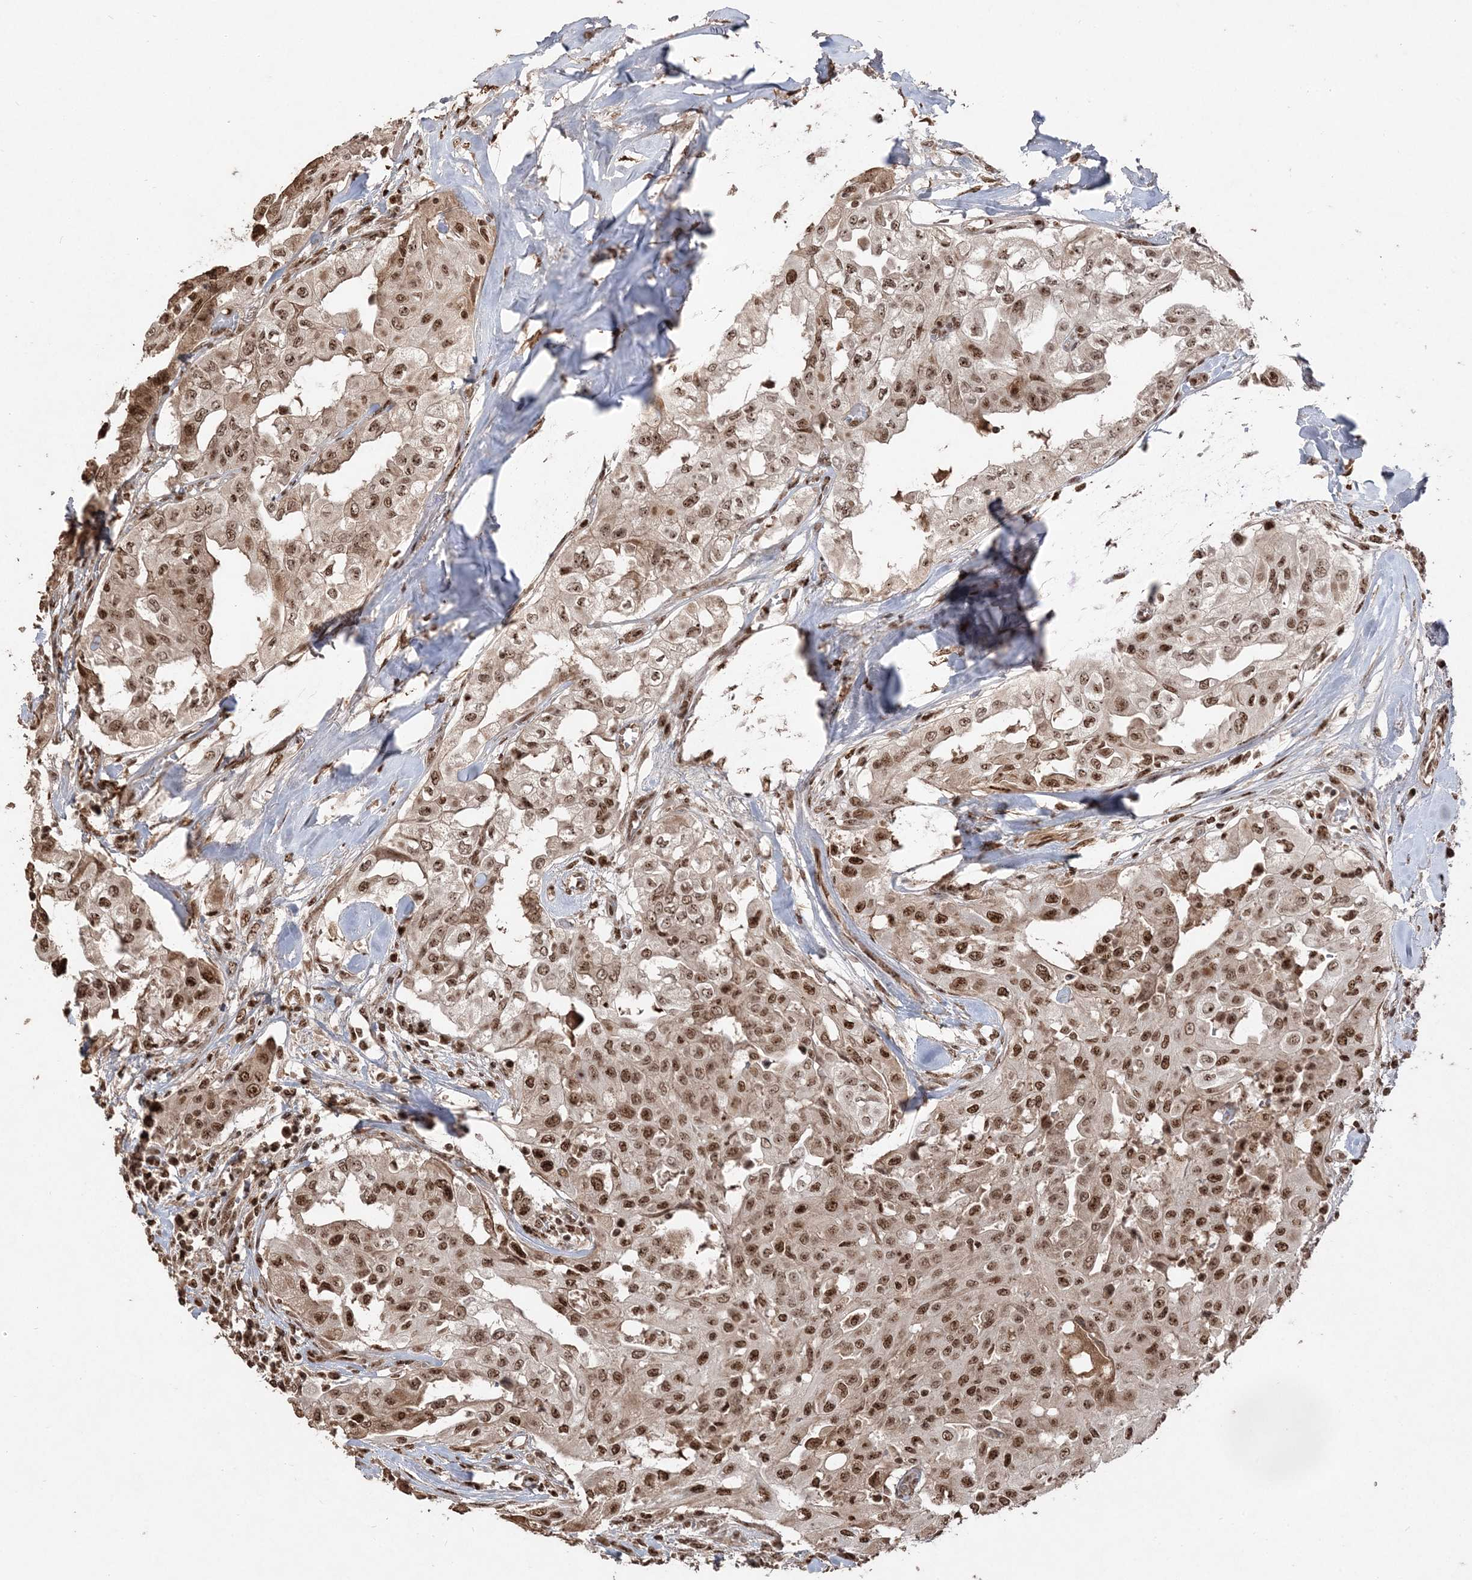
{"staining": {"intensity": "moderate", "quantity": ">75%", "location": "nuclear"}, "tissue": "thyroid cancer", "cell_type": "Tumor cells", "image_type": "cancer", "snomed": [{"axis": "morphology", "description": "Papillary adenocarcinoma, NOS"}, {"axis": "topography", "description": "Thyroid gland"}], "caption": "Immunohistochemistry (DAB (3,3'-diaminobenzidine)) staining of papillary adenocarcinoma (thyroid) displays moderate nuclear protein staining in approximately >75% of tumor cells.", "gene": "RBM17", "patient": {"sex": "female", "age": 59}}